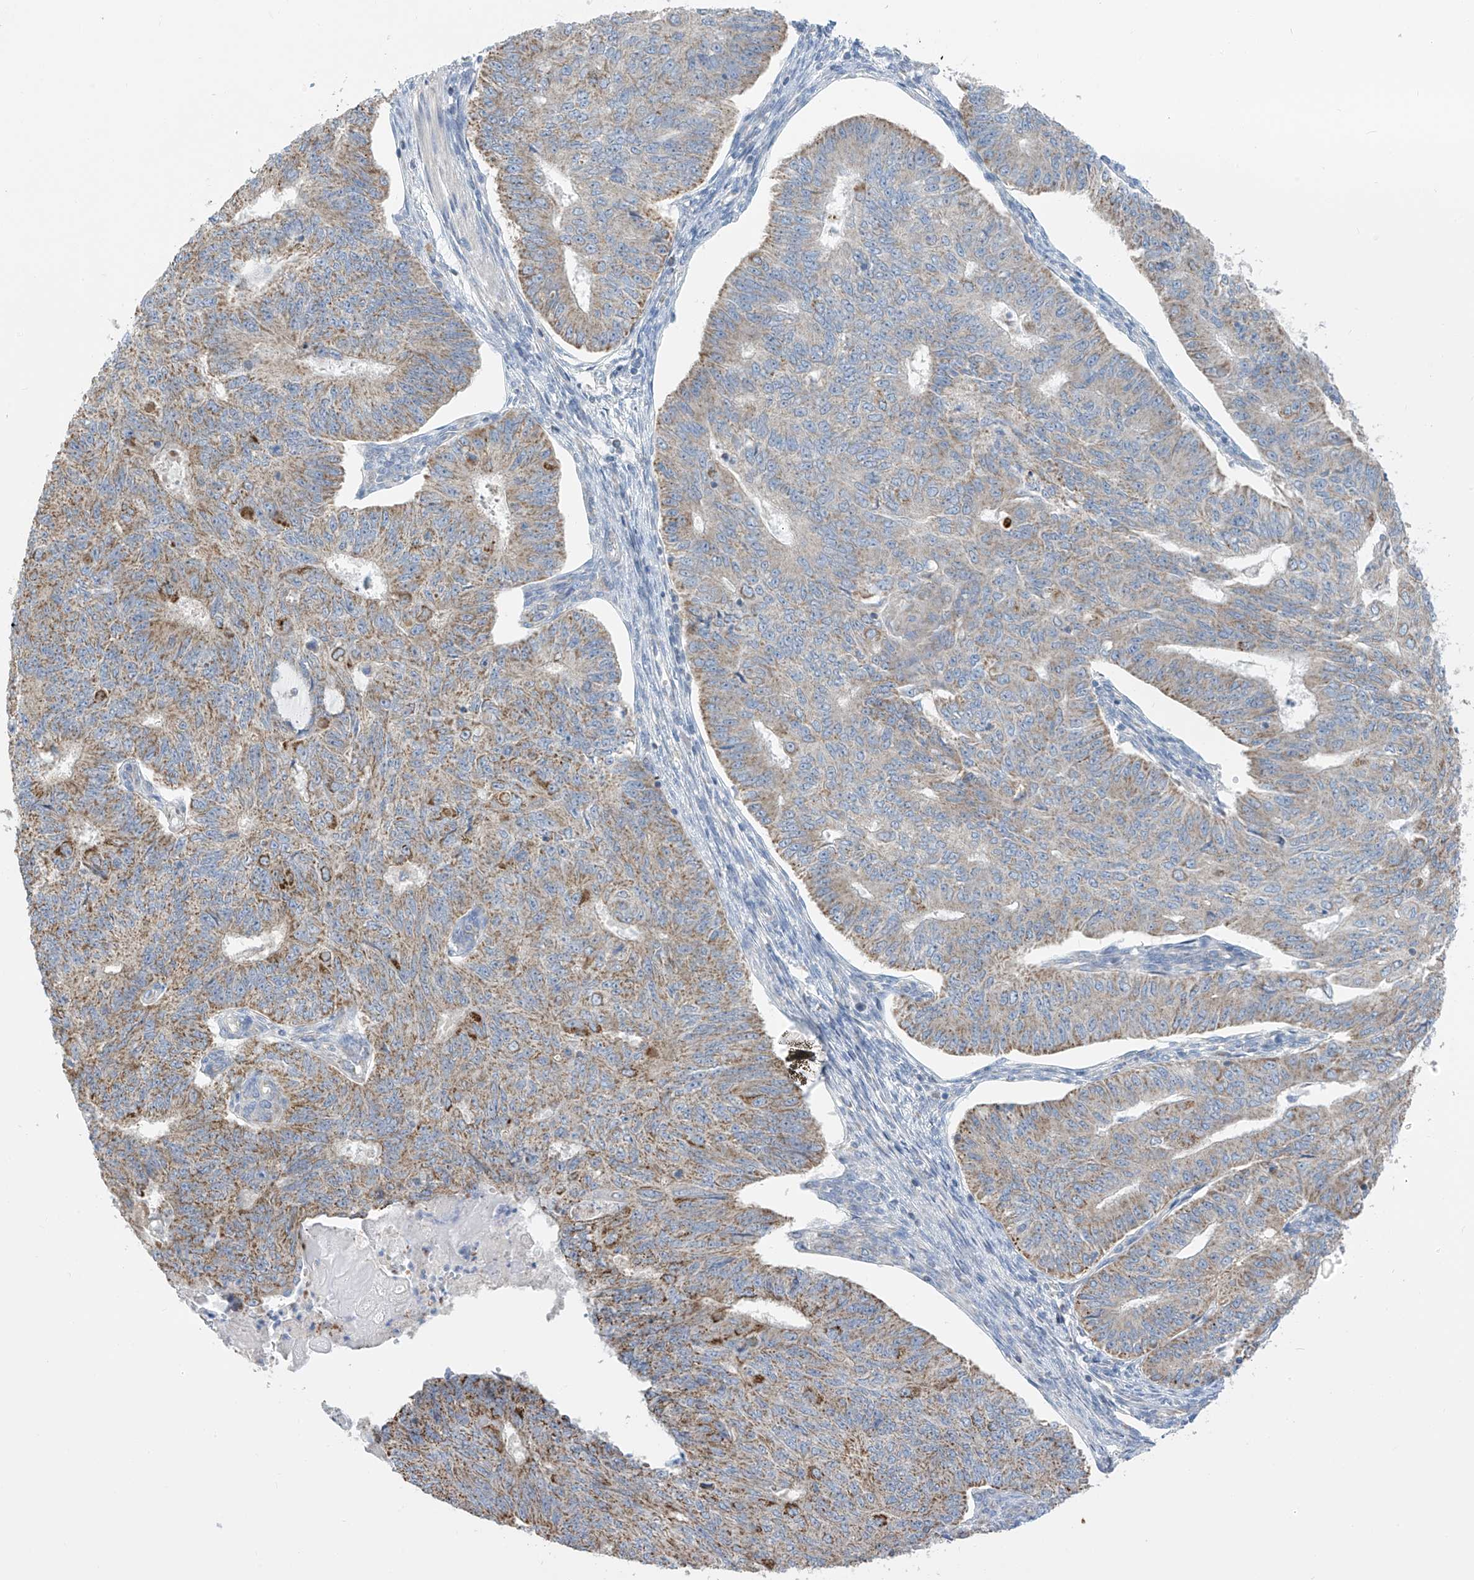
{"staining": {"intensity": "moderate", "quantity": ">75%", "location": "cytoplasmic/membranous"}, "tissue": "endometrial cancer", "cell_type": "Tumor cells", "image_type": "cancer", "snomed": [{"axis": "morphology", "description": "Adenocarcinoma, NOS"}, {"axis": "topography", "description": "Endometrium"}], "caption": "This is an image of IHC staining of endometrial cancer (adenocarcinoma), which shows moderate staining in the cytoplasmic/membranous of tumor cells.", "gene": "PNPT1", "patient": {"sex": "female", "age": 32}}